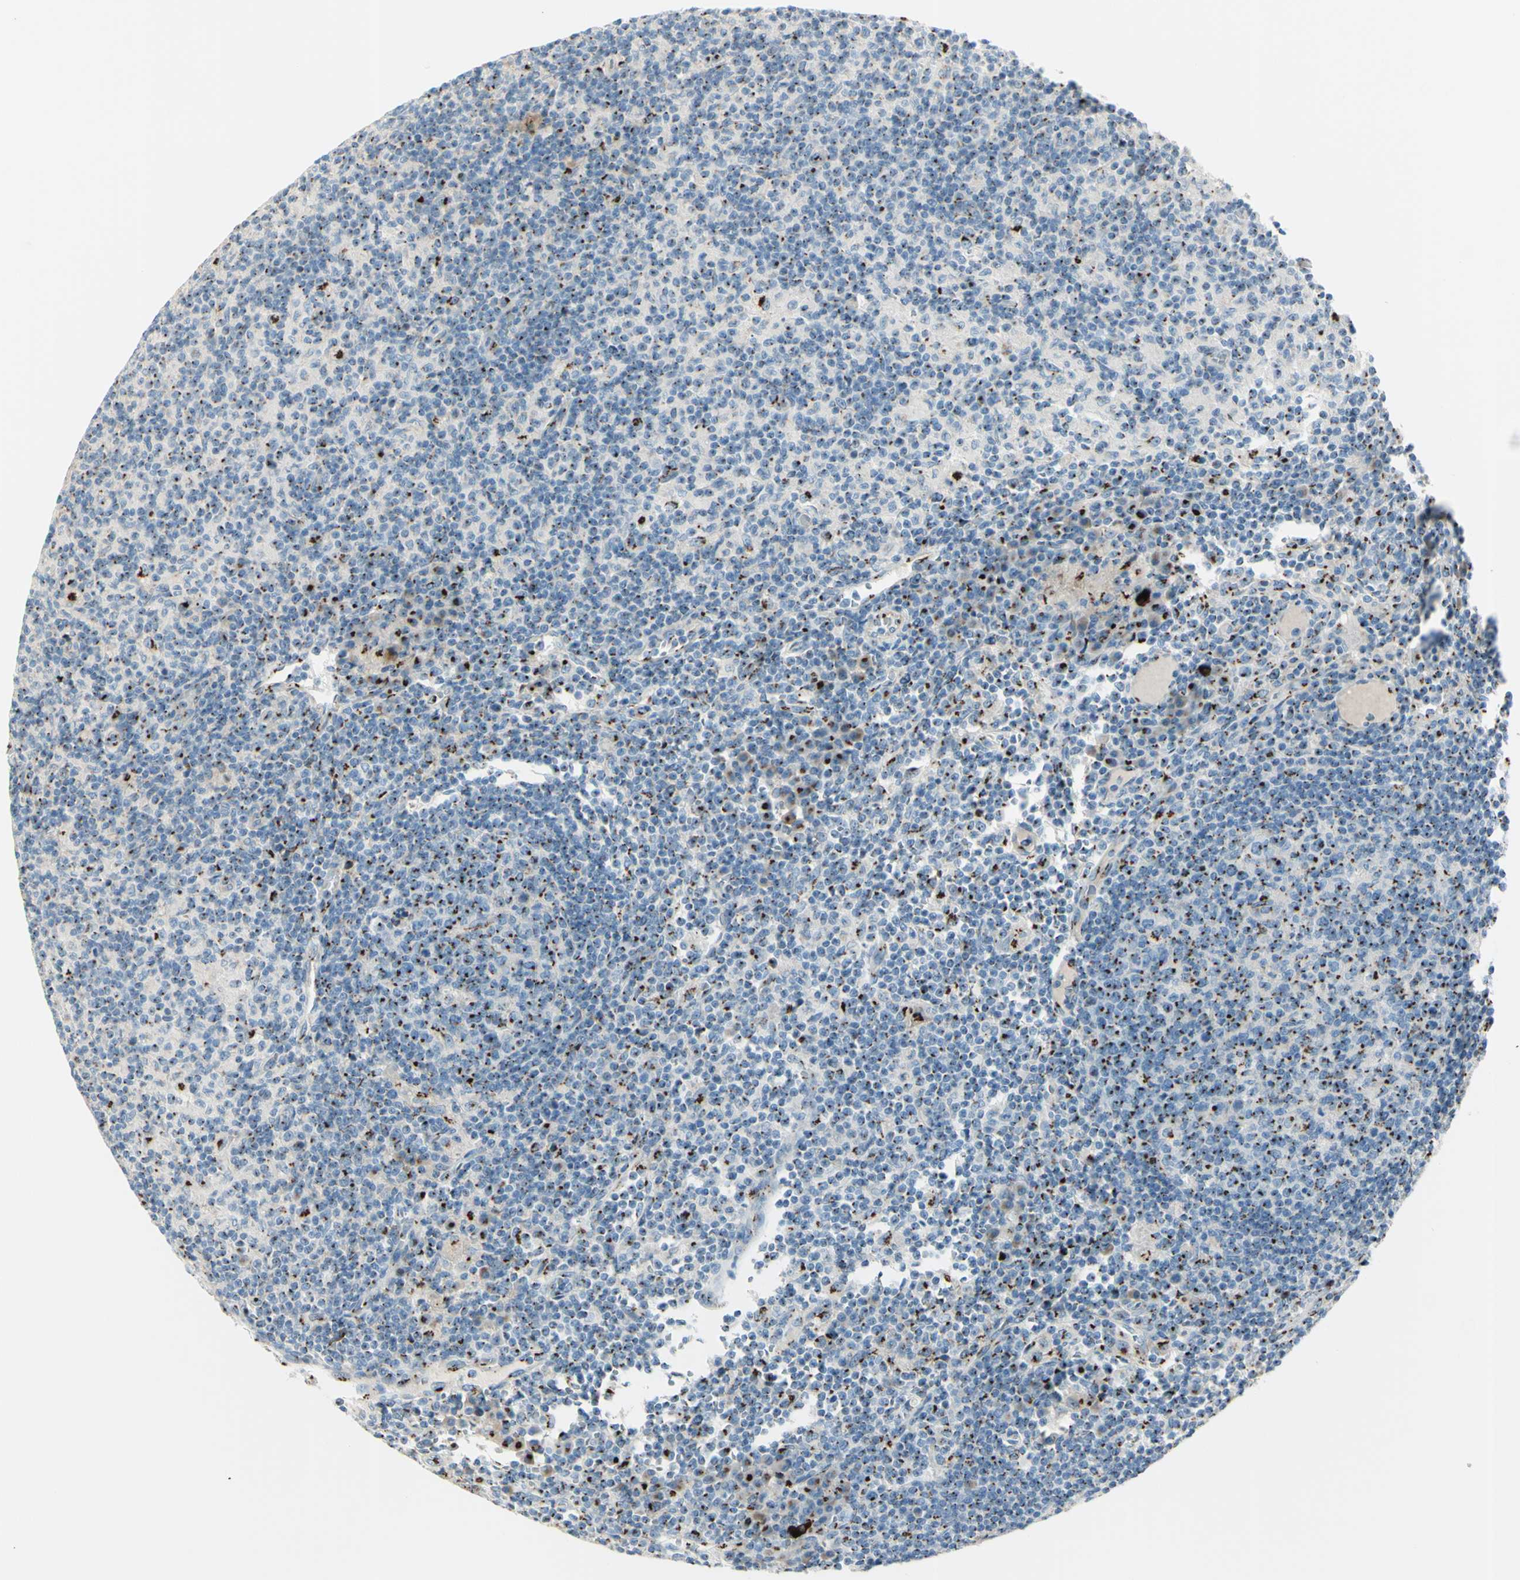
{"staining": {"intensity": "strong", "quantity": ">75%", "location": "cytoplasmic/membranous"}, "tissue": "lymph node", "cell_type": "Germinal center cells", "image_type": "normal", "snomed": [{"axis": "morphology", "description": "Normal tissue, NOS"}, {"axis": "morphology", "description": "Inflammation, NOS"}, {"axis": "topography", "description": "Lymph node"}], "caption": "IHC photomicrograph of benign lymph node: lymph node stained using immunohistochemistry (IHC) exhibits high levels of strong protein expression localized specifically in the cytoplasmic/membranous of germinal center cells, appearing as a cytoplasmic/membranous brown color.", "gene": "B4GALT1", "patient": {"sex": "male", "age": 55}}